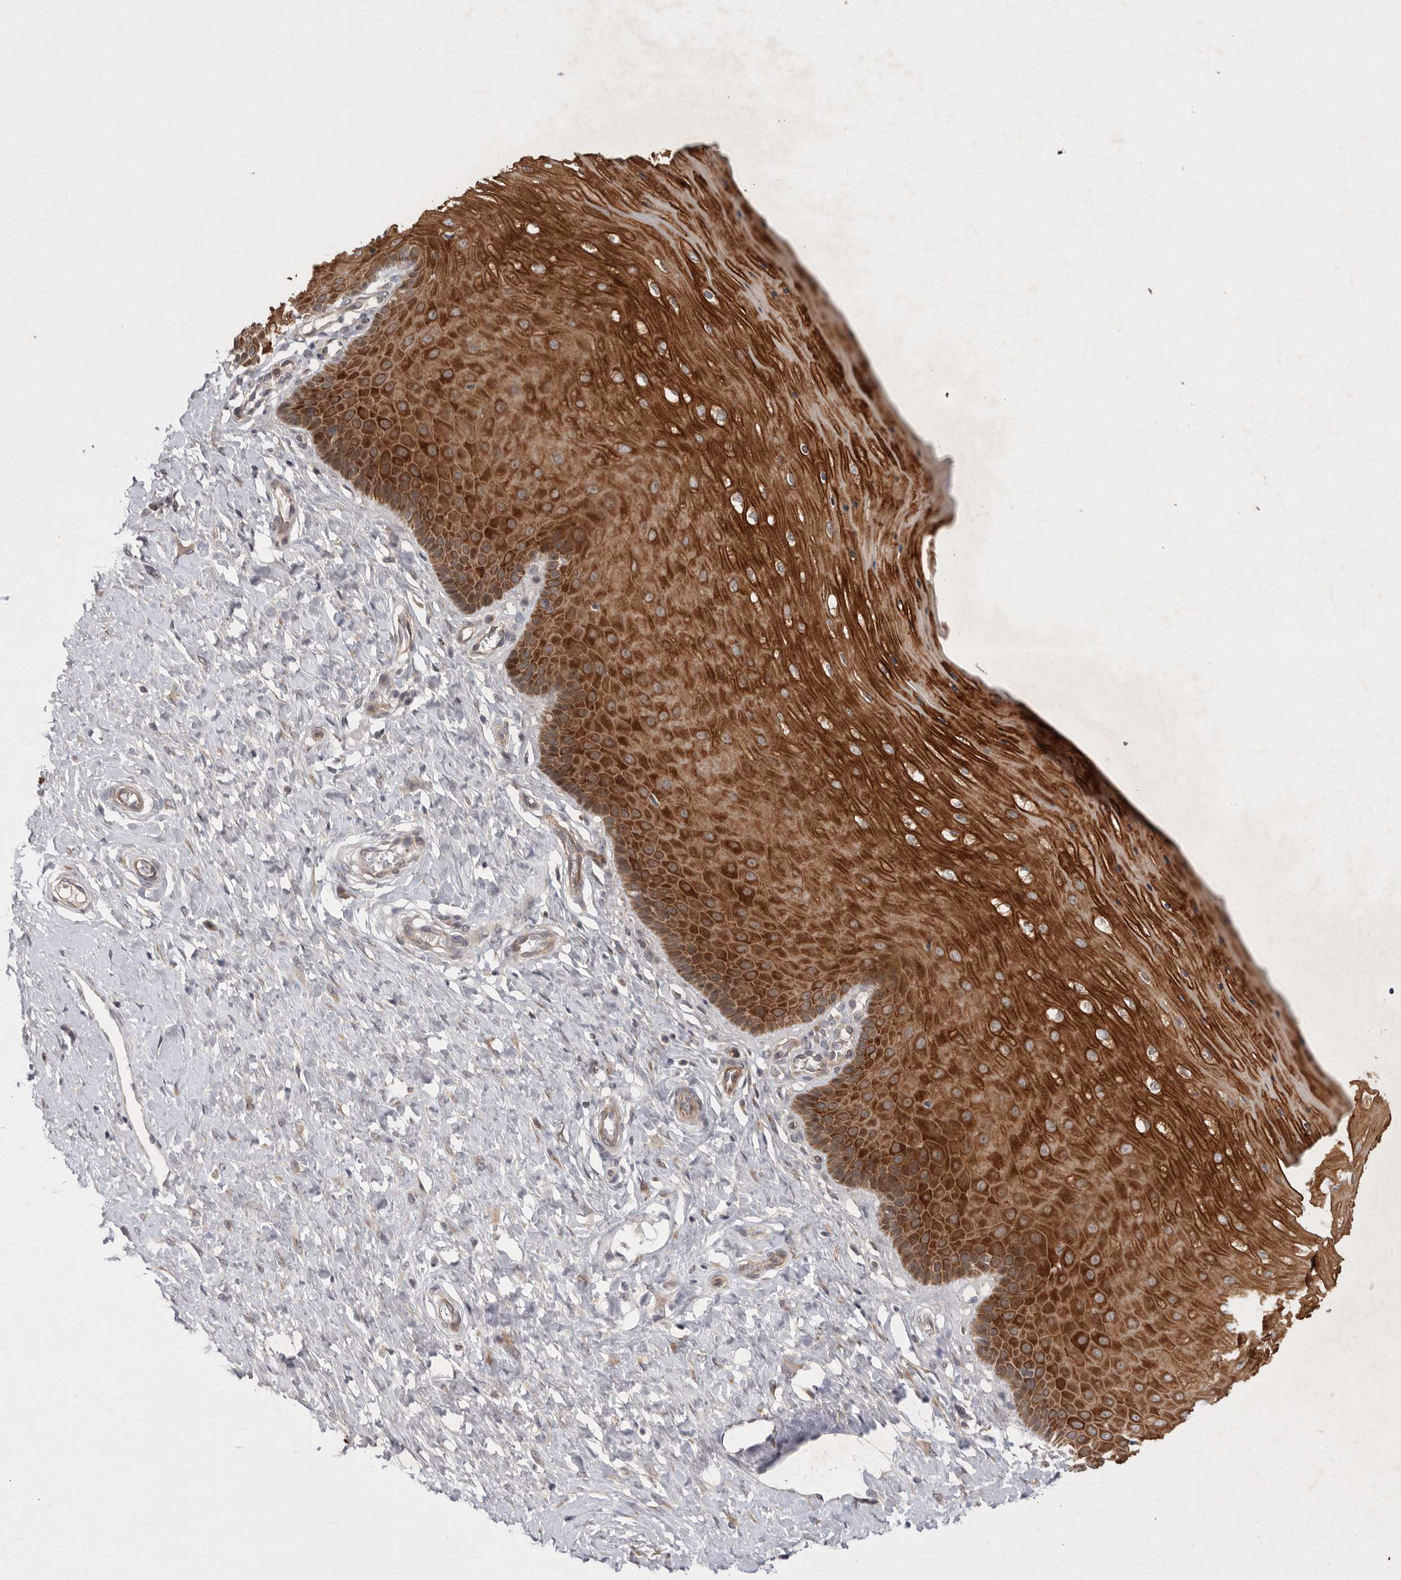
{"staining": {"intensity": "weak", "quantity": "<25%", "location": "cytoplasmic/membranous"}, "tissue": "cervix", "cell_type": "Glandular cells", "image_type": "normal", "snomed": [{"axis": "morphology", "description": "Normal tissue, NOS"}, {"axis": "topography", "description": "Cervix"}], "caption": "Glandular cells are negative for brown protein staining in benign cervix. (DAB immunohistochemistry visualized using brightfield microscopy, high magnification).", "gene": "PTPDC1", "patient": {"sex": "female", "age": 55}}